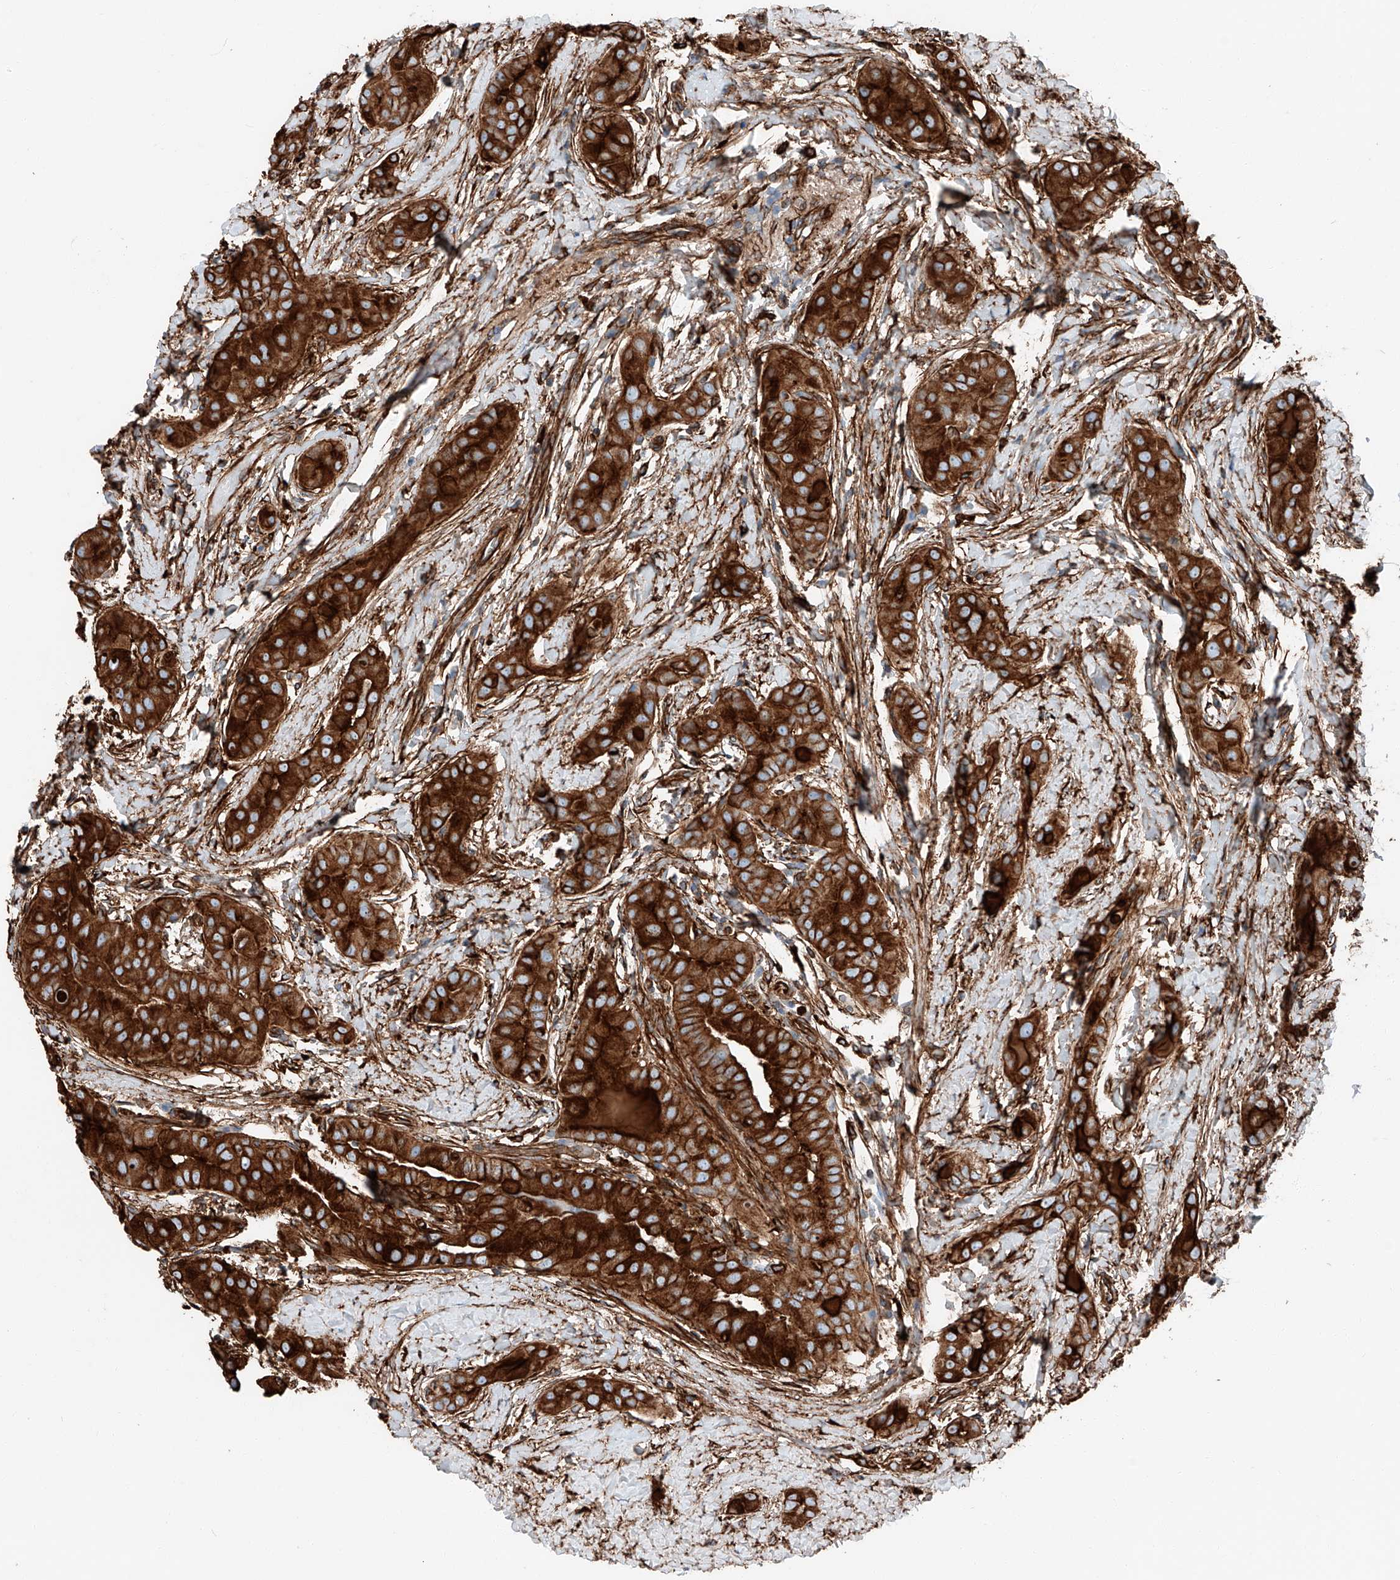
{"staining": {"intensity": "strong", "quantity": ">75%", "location": "cytoplasmic/membranous"}, "tissue": "thyroid cancer", "cell_type": "Tumor cells", "image_type": "cancer", "snomed": [{"axis": "morphology", "description": "Papillary adenocarcinoma, NOS"}, {"axis": "topography", "description": "Thyroid gland"}], "caption": "Tumor cells demonstrate high levels of strong cytoplasmic/membranous expression in about >75% of cells in thyroid papillary adenocarcinoma.", "gene": "ZNF804A", "patient": {"sex": "male", "age": 33}}